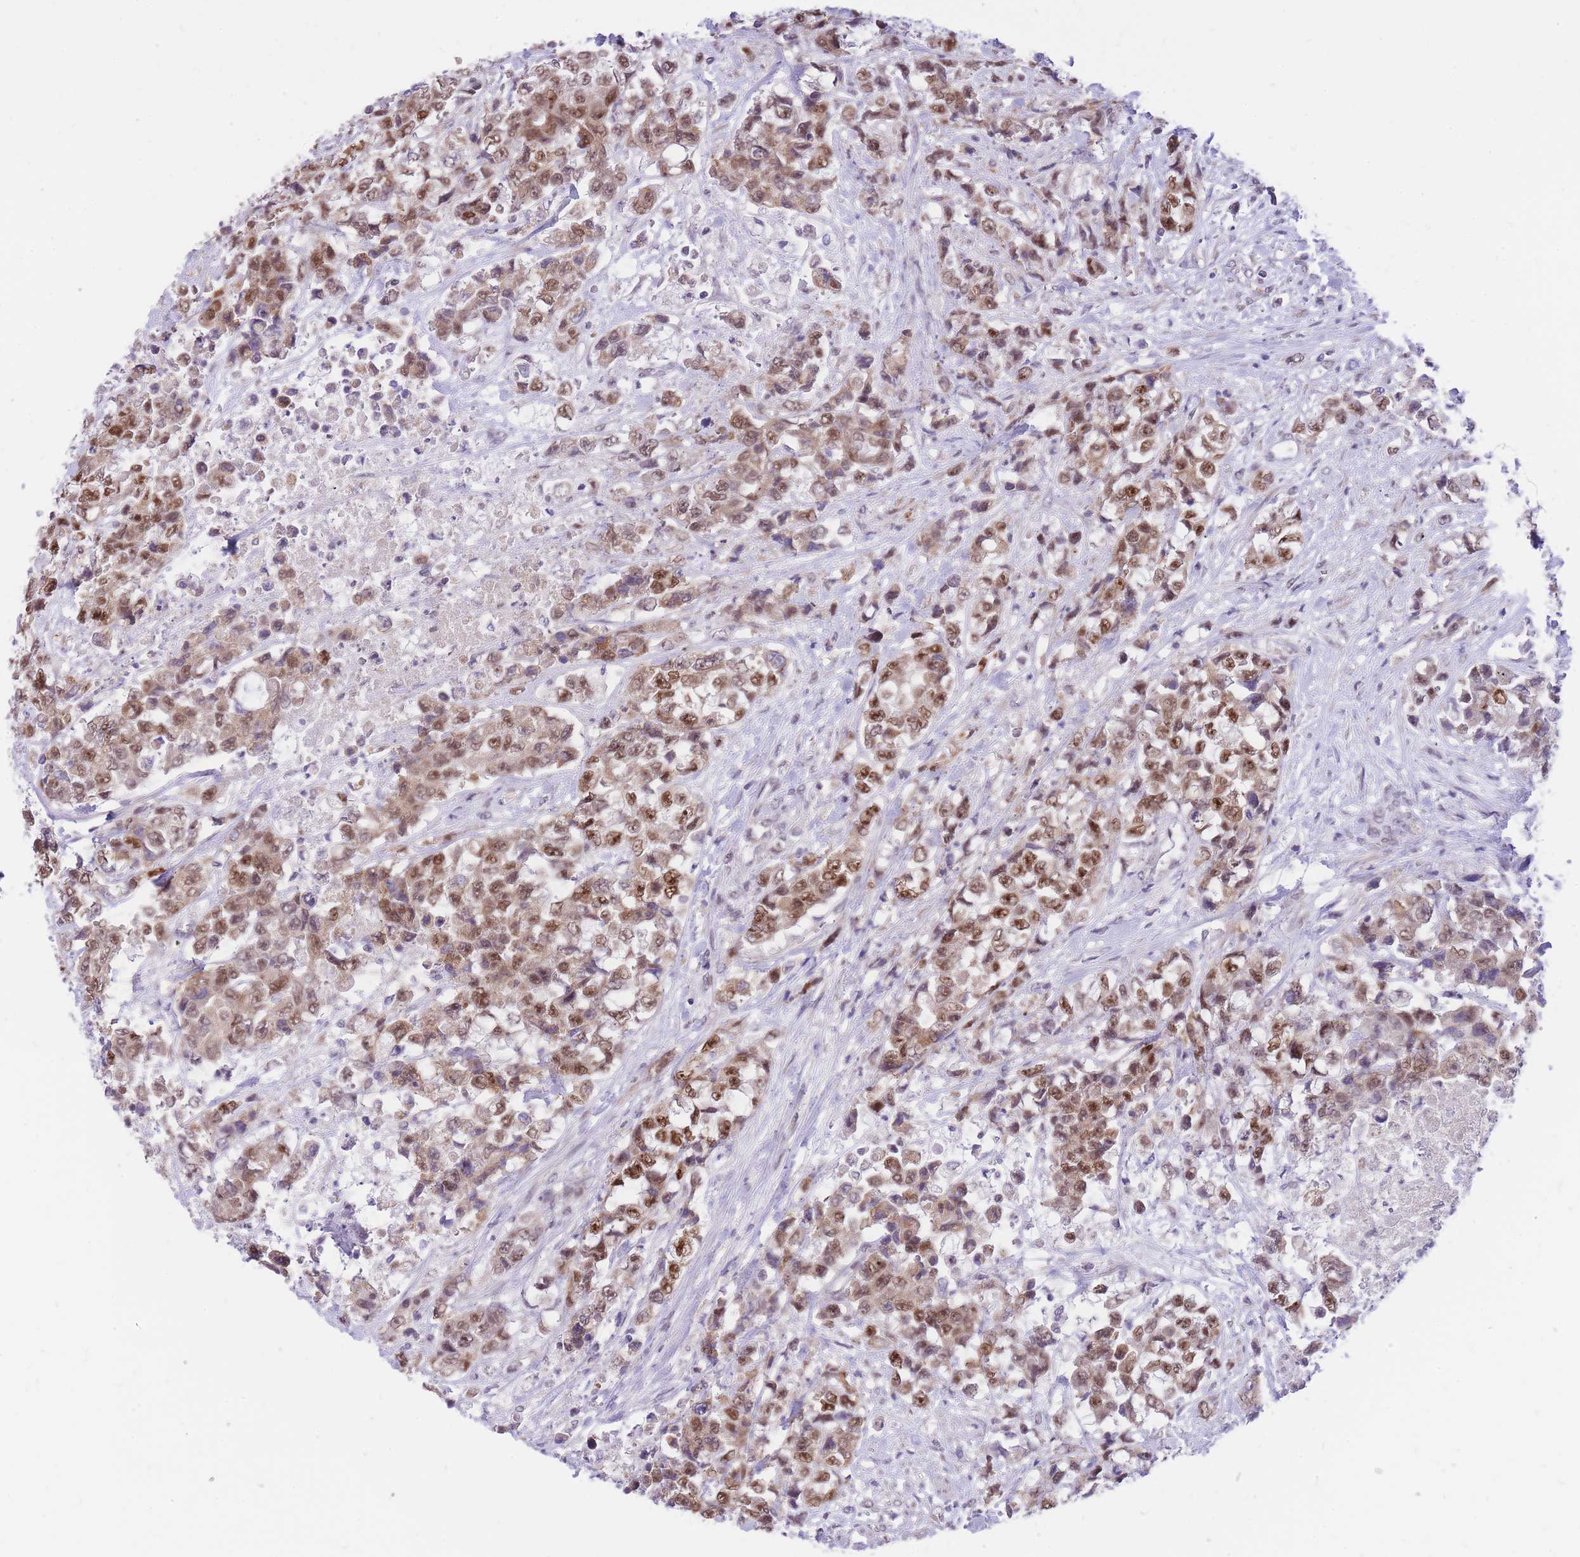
{"staining": {"intensity": "moderate", "quantity": ">75%", "location": "nuclear"}, "tissue": "urothelial cancer", "cell_type": "Tumor cells", "image_type": "cancer", "snomed": [{"axis": "morphology", "description": "Urothelial carcinoma, High grade"}, {"axis": "topography", "description": "Urinary bladder"}], "caption": "A brown stain shows moderate nuclear expression of a protein in urothelial cancer tumor cells. (brown staining indicates protein expression, while blue staining denotes nuclei).", "gene": "MINDY2", "patient": {"sex": "female", "age": 78}}